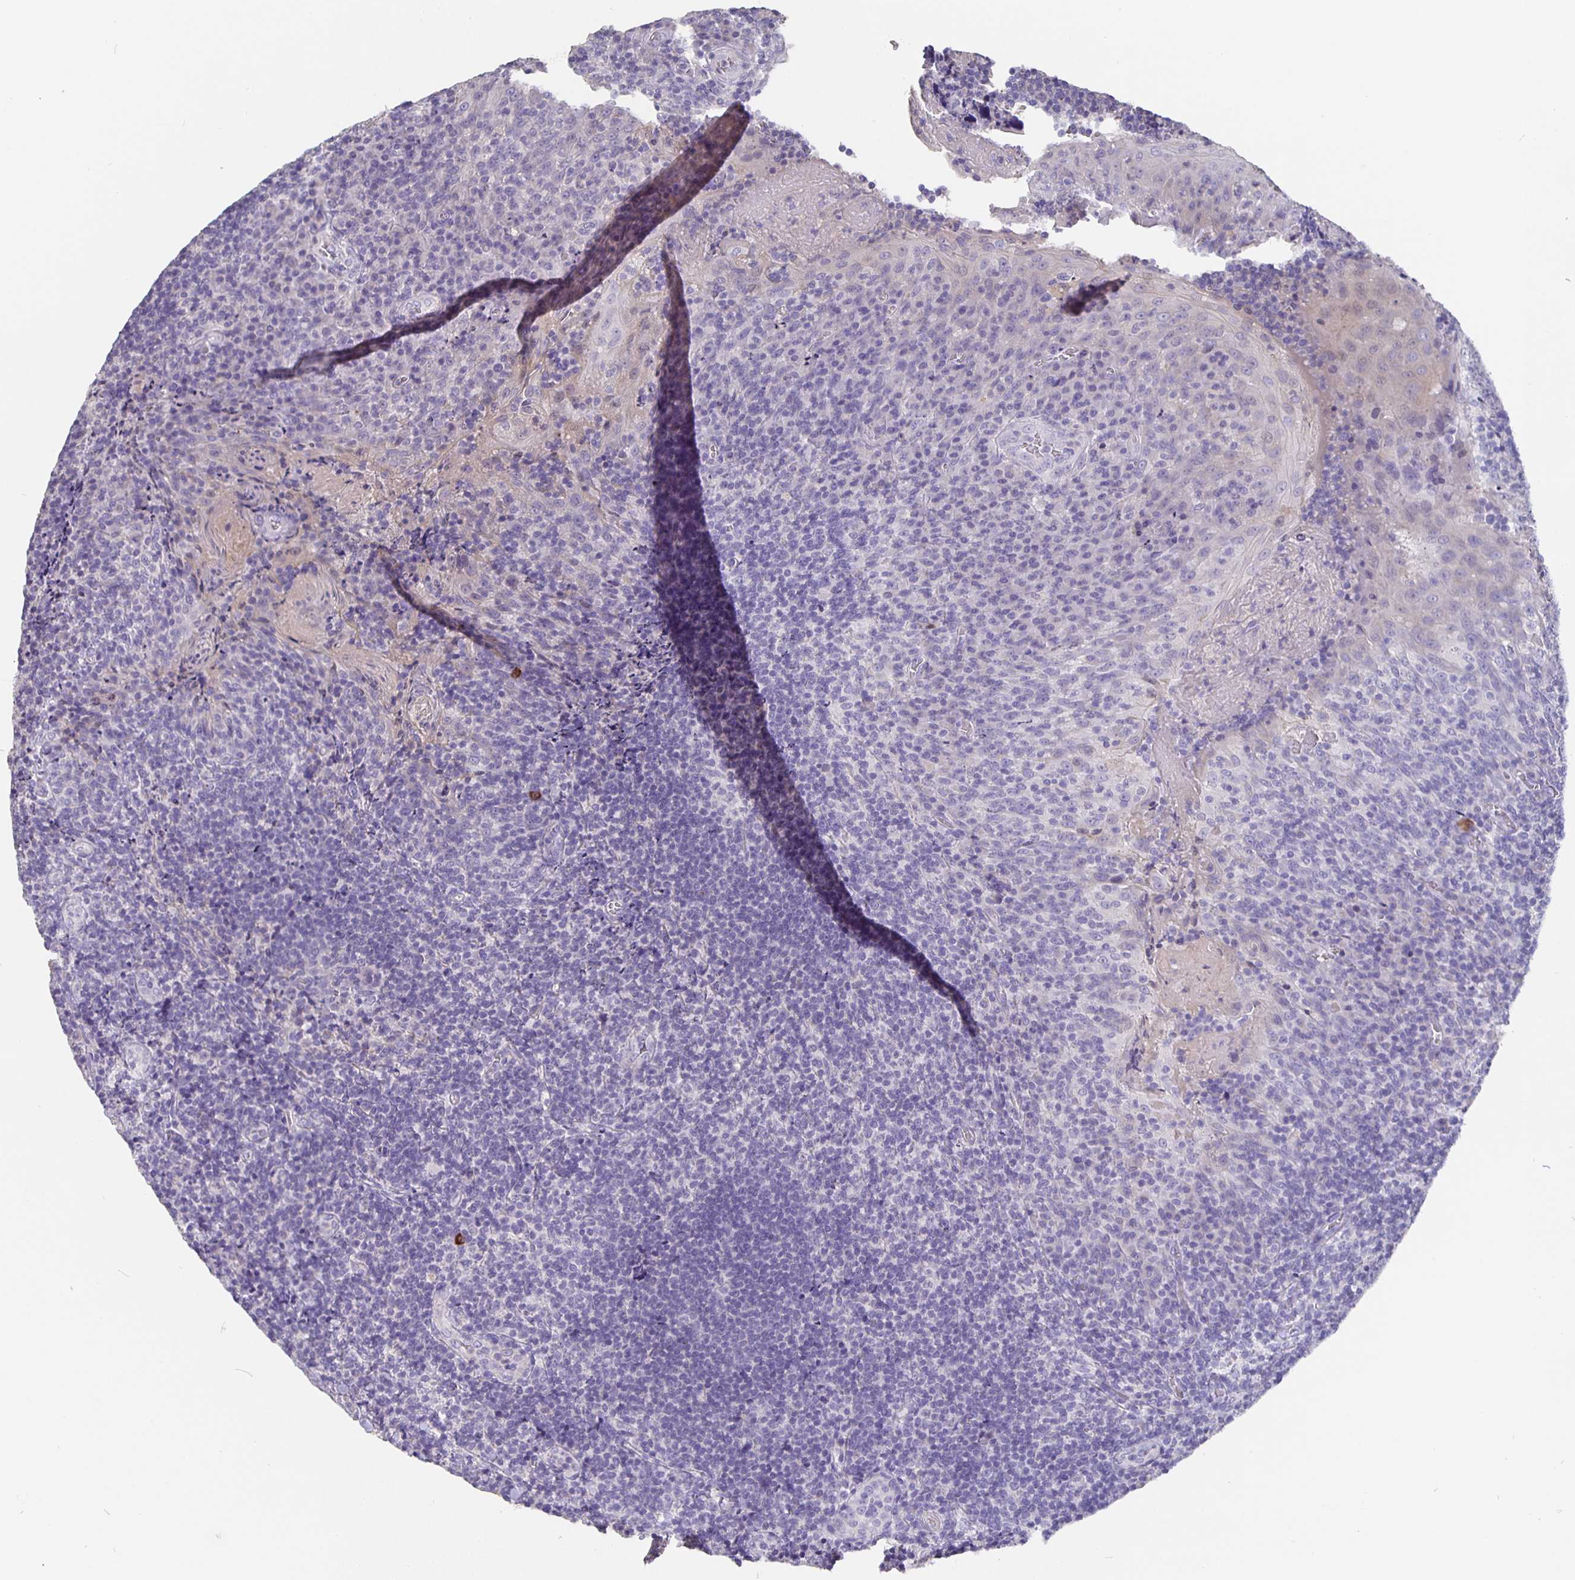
{"staining": {"intensity": "negative", "quantity": "none", "location": "none"}, "tissue": "tonsil", "cell_type": "Germinal center cells", "image_type": "normal", "snomed": [{"axis": "morphology", "description": "Normal tissue, NOS"}, {"axis": "topography", "description": "Tonsil"}], "caption": "This histopathology image is of normal tonsil stained with immunohistochemistry (IHC) to label a protein in brown with the nuclei are counter-stained blue. There is no expression in germinal center cells.", "gene": "CFAP74", "patient": {"sex": "male", "age": 17}}